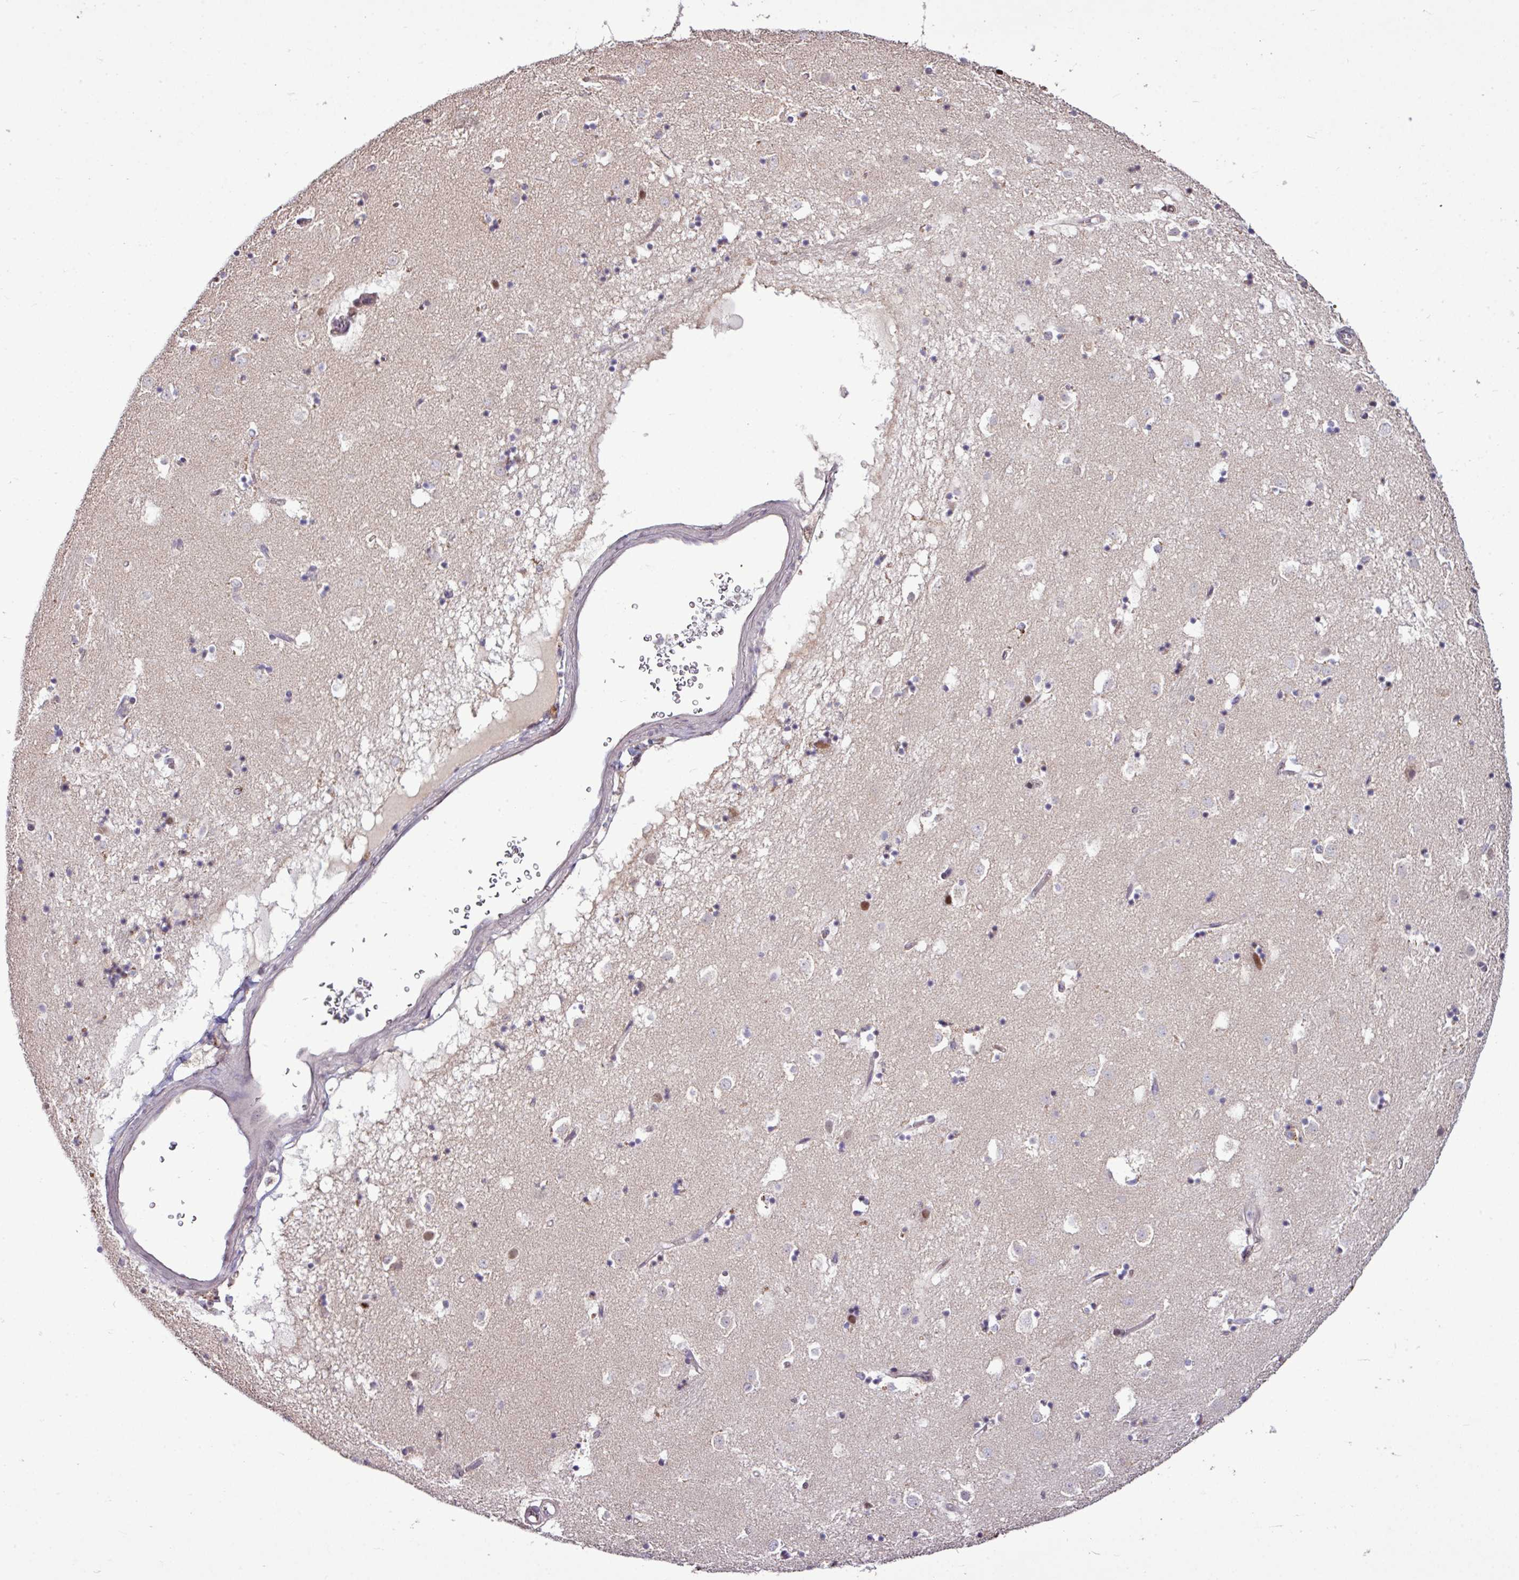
{"staining": {"intensity": "negative", "quantity": "none", "location": "none"}, "tissue": "caudate", "cell_type": "Glial cells", "image_type": "normal", "snomed": [{"axis": "morphology", "description": "Normal tissue, NOS"}, {"axis": "topography", "description": "Lateral ventricle wall"}], "caption": "Immunohistochemistry (IHC) of normal human caudate reveals no positivity in glial cells.", "gene": "SKIC2", "patient": {"sex": "male", "age": 58}}